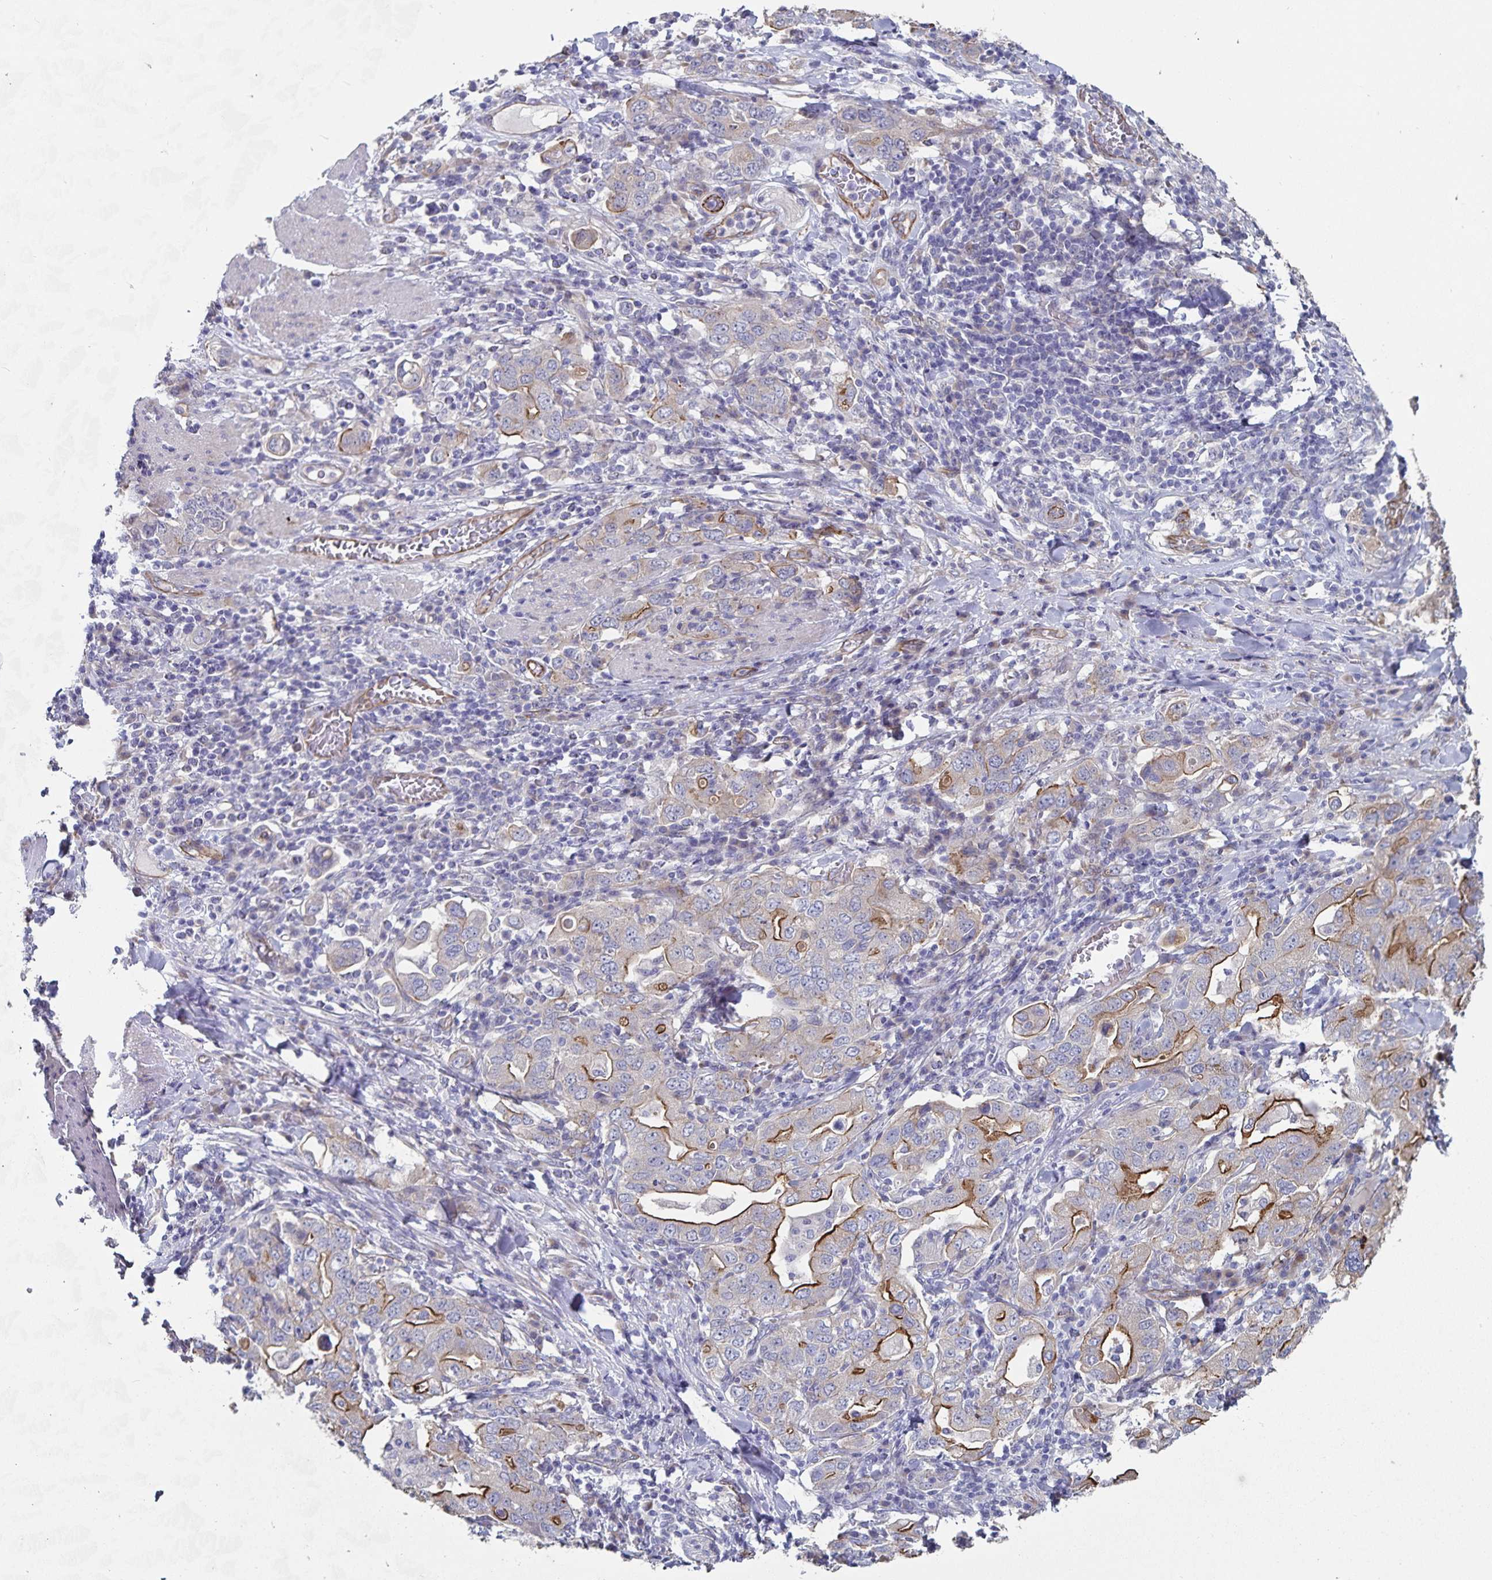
{"staining": {"intensity": "strong", "quantity": "<25%", "location": "cytoplasmic/membranous"}, "tissue": "stomach cancer", "cell_type": "Tumor cells", "image_type": "cancer", "snomed": [{"axis": "morphology", "description": "Adenocarcinoma, NOS"}, {"axis": "topography", "description": "Stomach, upper"}, {"axis": "topography", "description": "Stomach"}], "caption": "Protein analysis of stomach adenocarcinoma tissue demonstrates strong cytoplasmic/membranous positivity in approximately <25% of tumor cells. The staining was performed using DAB, with brown indicating positive protein expression. Nuclei are stained blue with hematoxylin.", "gene": "SSTR1", "patient": {"sex": "male", "age": 62}}